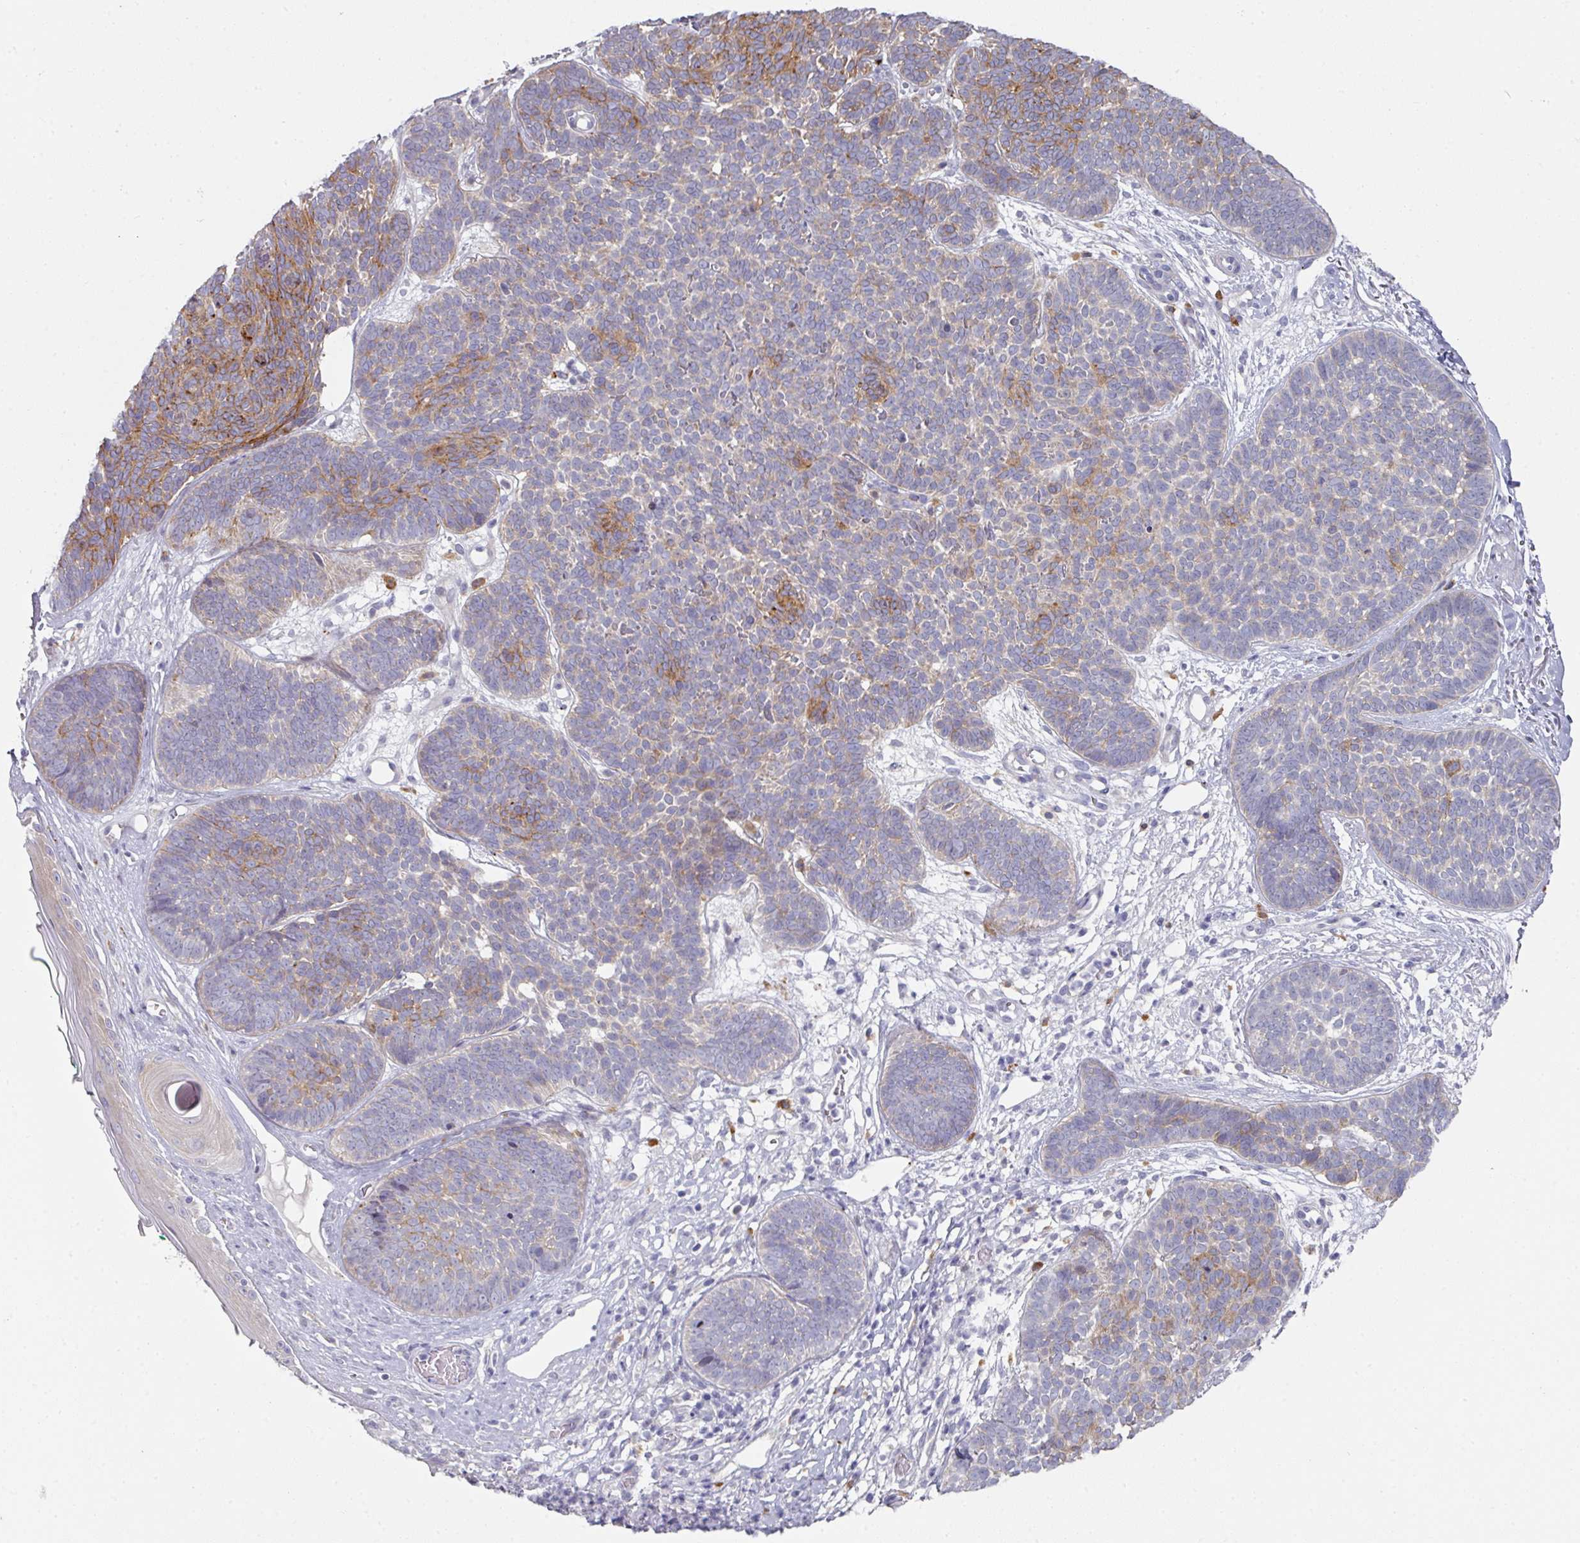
{"staining": {"intensity": "moderate", "quantity": "<25%", "location": "cytoplasmic/membranous"}, "tissue": "skin cancer", "cell_type": "Tumor cells", "image_type": "cancer", "snomed": [{"axis": "morphology", "description": "Basal cell carcinoma"}, {"axis": "topography", "description": "Skin"}, {"axis": "topography", "description": "Skin of neck"}, {"axis": "topography", "description": "Skin of shoulder"}, {"axis": "topography", "description": "Skin of back"}], "caption": "About <25% of tumor cells in skin cancer (basal cell carcinoma) exhibit moderate cytoplasmic/membranous protein positivity as visualized by brown immunohistochemical staining.", "gene": "NT5C1A", "patient": {"sex": "male", "age": 80}}